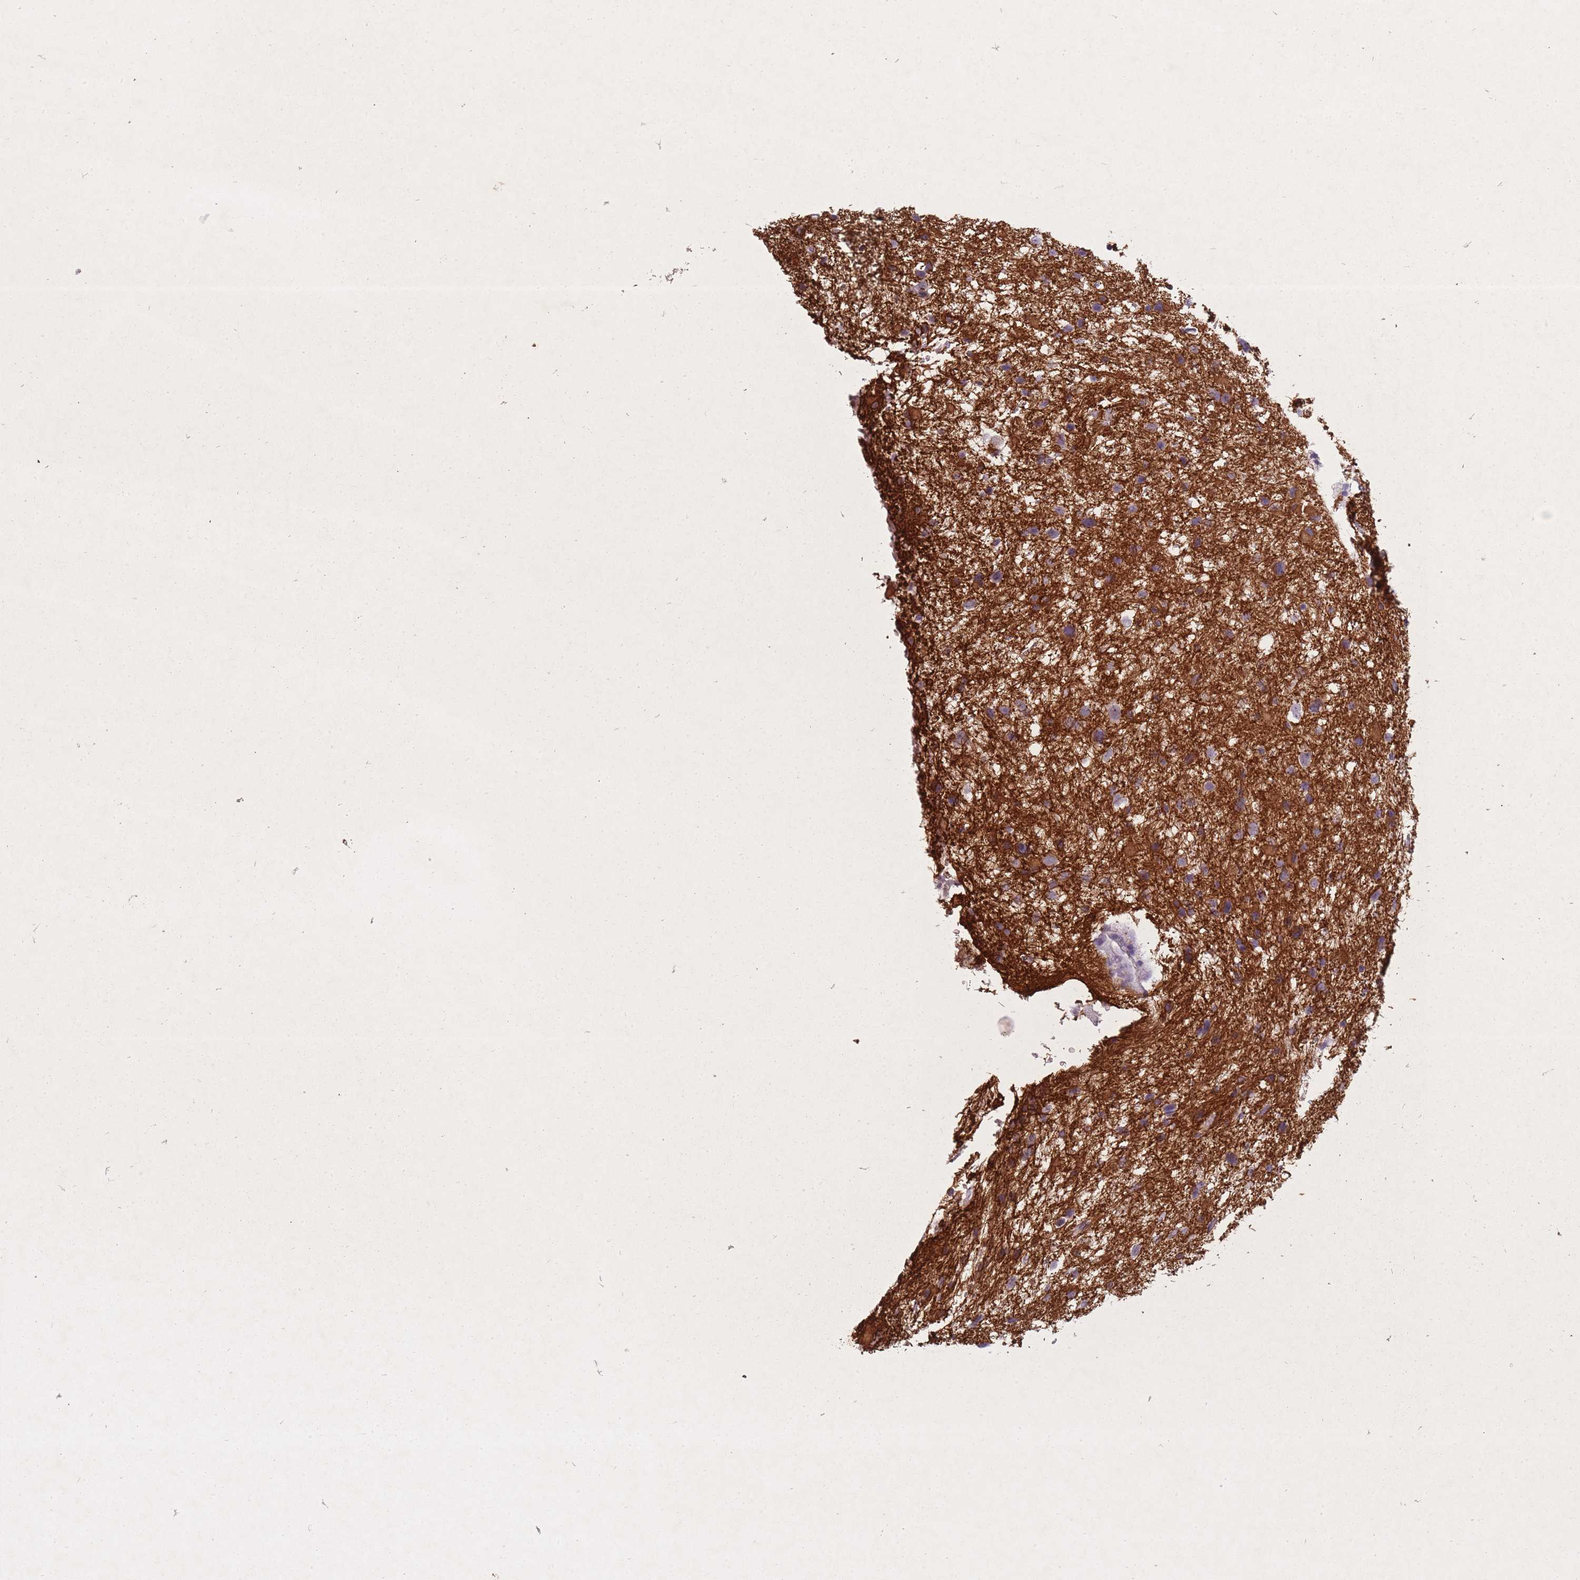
{"staining": {"intensity": "negative", "quantity": "none", "location": "none"}, "tissue": "glioma", "cell_type": "Tumor cells", "image_type": "cancer", "snomed": [{"axis": "morphology", "description": "Glioma, malignant, Low grade"}, {"axis": "topography", "description": "Brain"}], "caption": "Tumor cells are negative for protein expression in human malignant glioma (low-grade). Brightfield microscopy of IHC stained with DAB (brown) and hematoxylin (blue), captured at high magnification.", "gene": "FAM43B", "patient": {"sex": "female", "age": 32}}